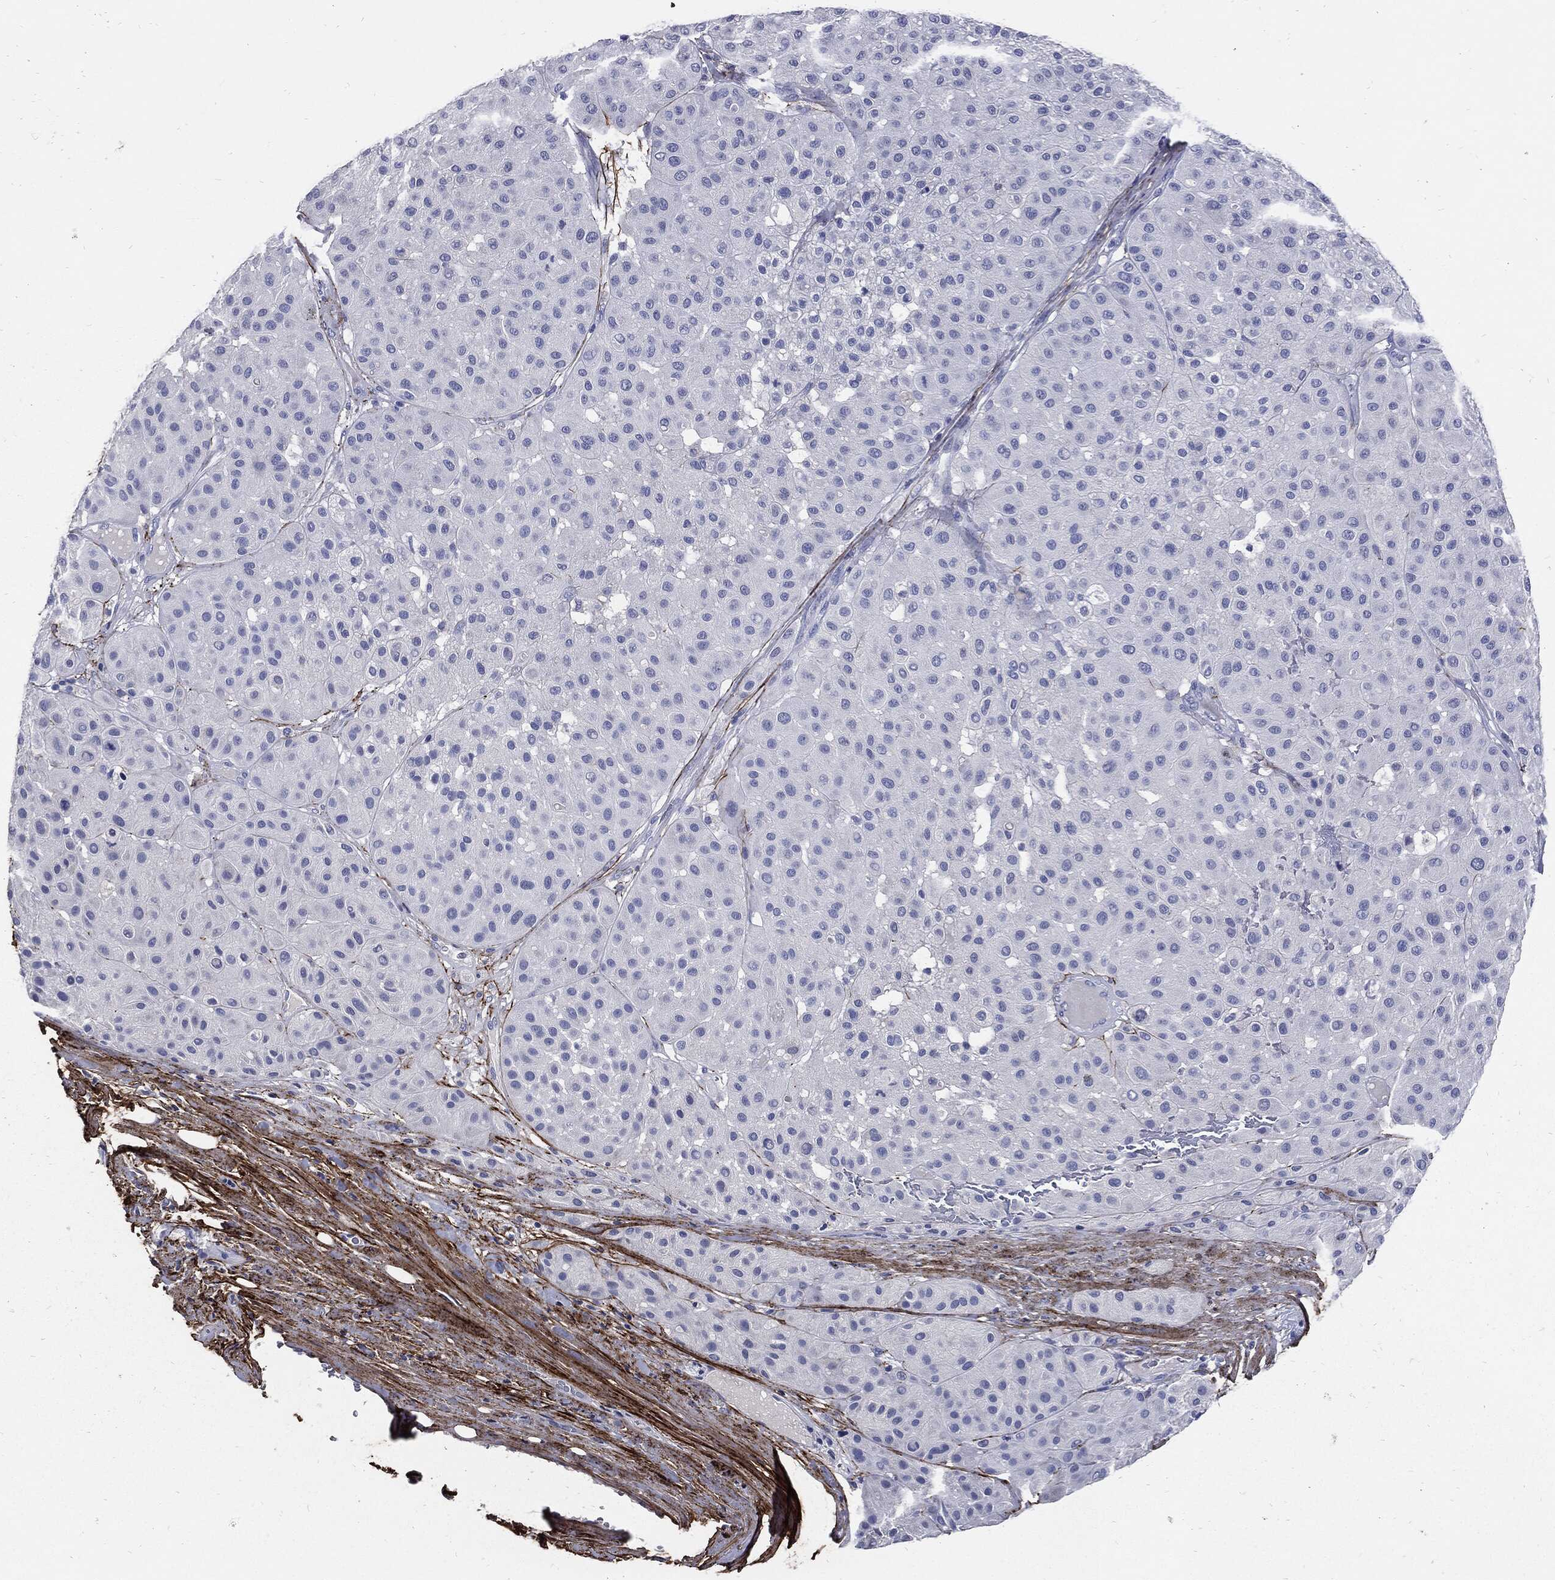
{"staining": {"intensity": "negative", "quantity": "none", "location": "none"}, "tissue": "melanoma", "cell_type": "Tumor cells", "image_type": "cancer", "snomed": [{"axis": "morphology", "description": "Malignant melanoma, Metastatic site"}, {"axis": "topography", "description": "Smooth muscle"}], "caption": "Human malignant melanoma (metastatic site) stained for a protein using immunohistochemistry exhibits no staining in tumor cells.", "gene": "FBN1", "patient": {"sex": "male", "age": 41}}